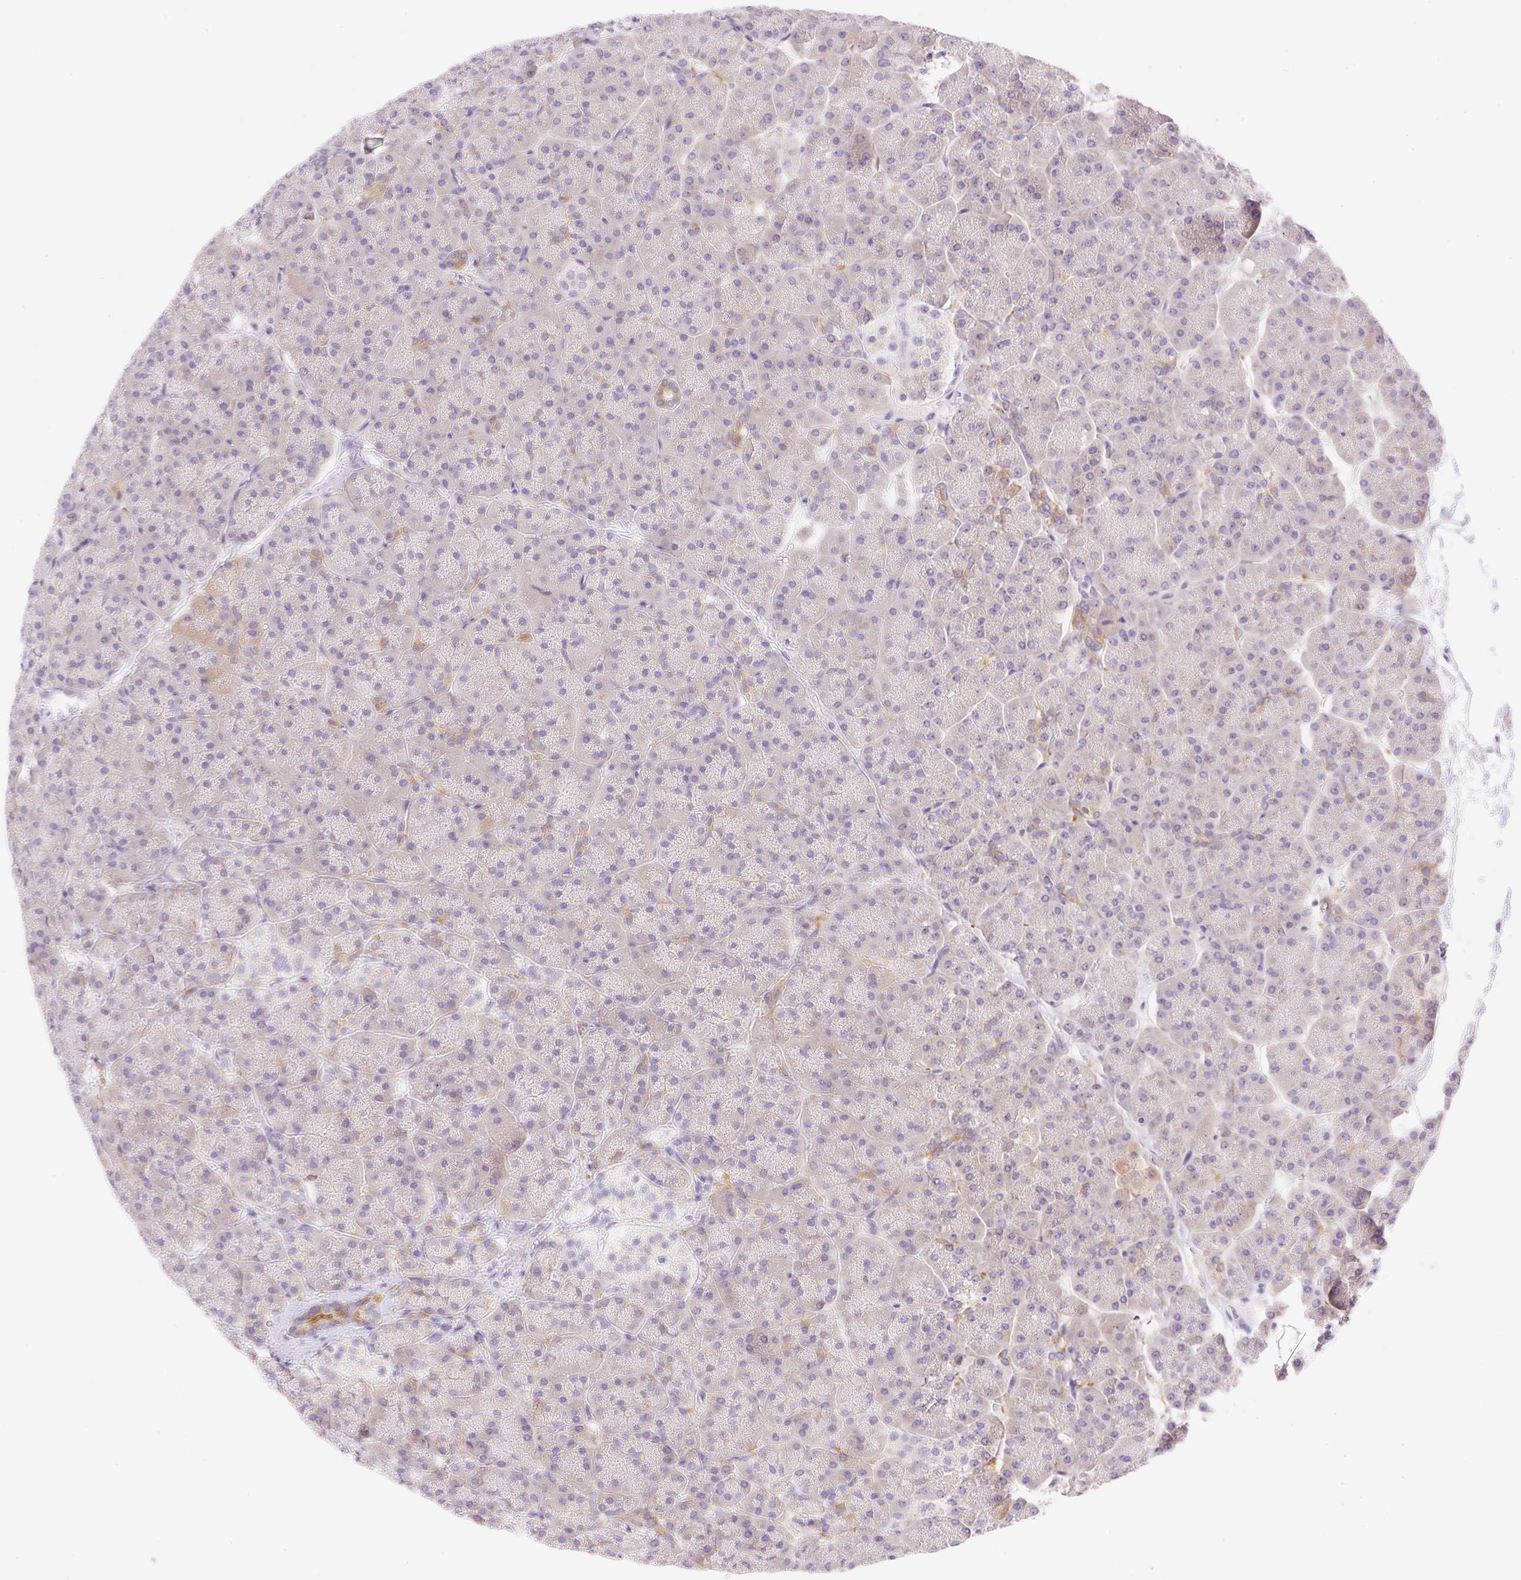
{"staining": {"intensity": "moderate", "quantity": "<25%", "location": "cytoplasmic/membranous"}, "tissue": "pancreas", "cell_type": "Exocrine glandular cells", "image_type": "normal", "snomed": [{"axis": "morphology", "description": "Normal tissue, NOS"}, {"axis": "topography", "description": "Pancreas"}, {"axis": "topography", "description": "Peripheral nerve tissue"}], "caption": "This is a histology image of immunohistochemistry (IHC) staining of unremarkable pancreas, which shows moderate expression in the cytoplasmic/membranous of exocrine glandular cells.", "gene": "DENND5A", "patient": {"sex": "male", "age": 54}}